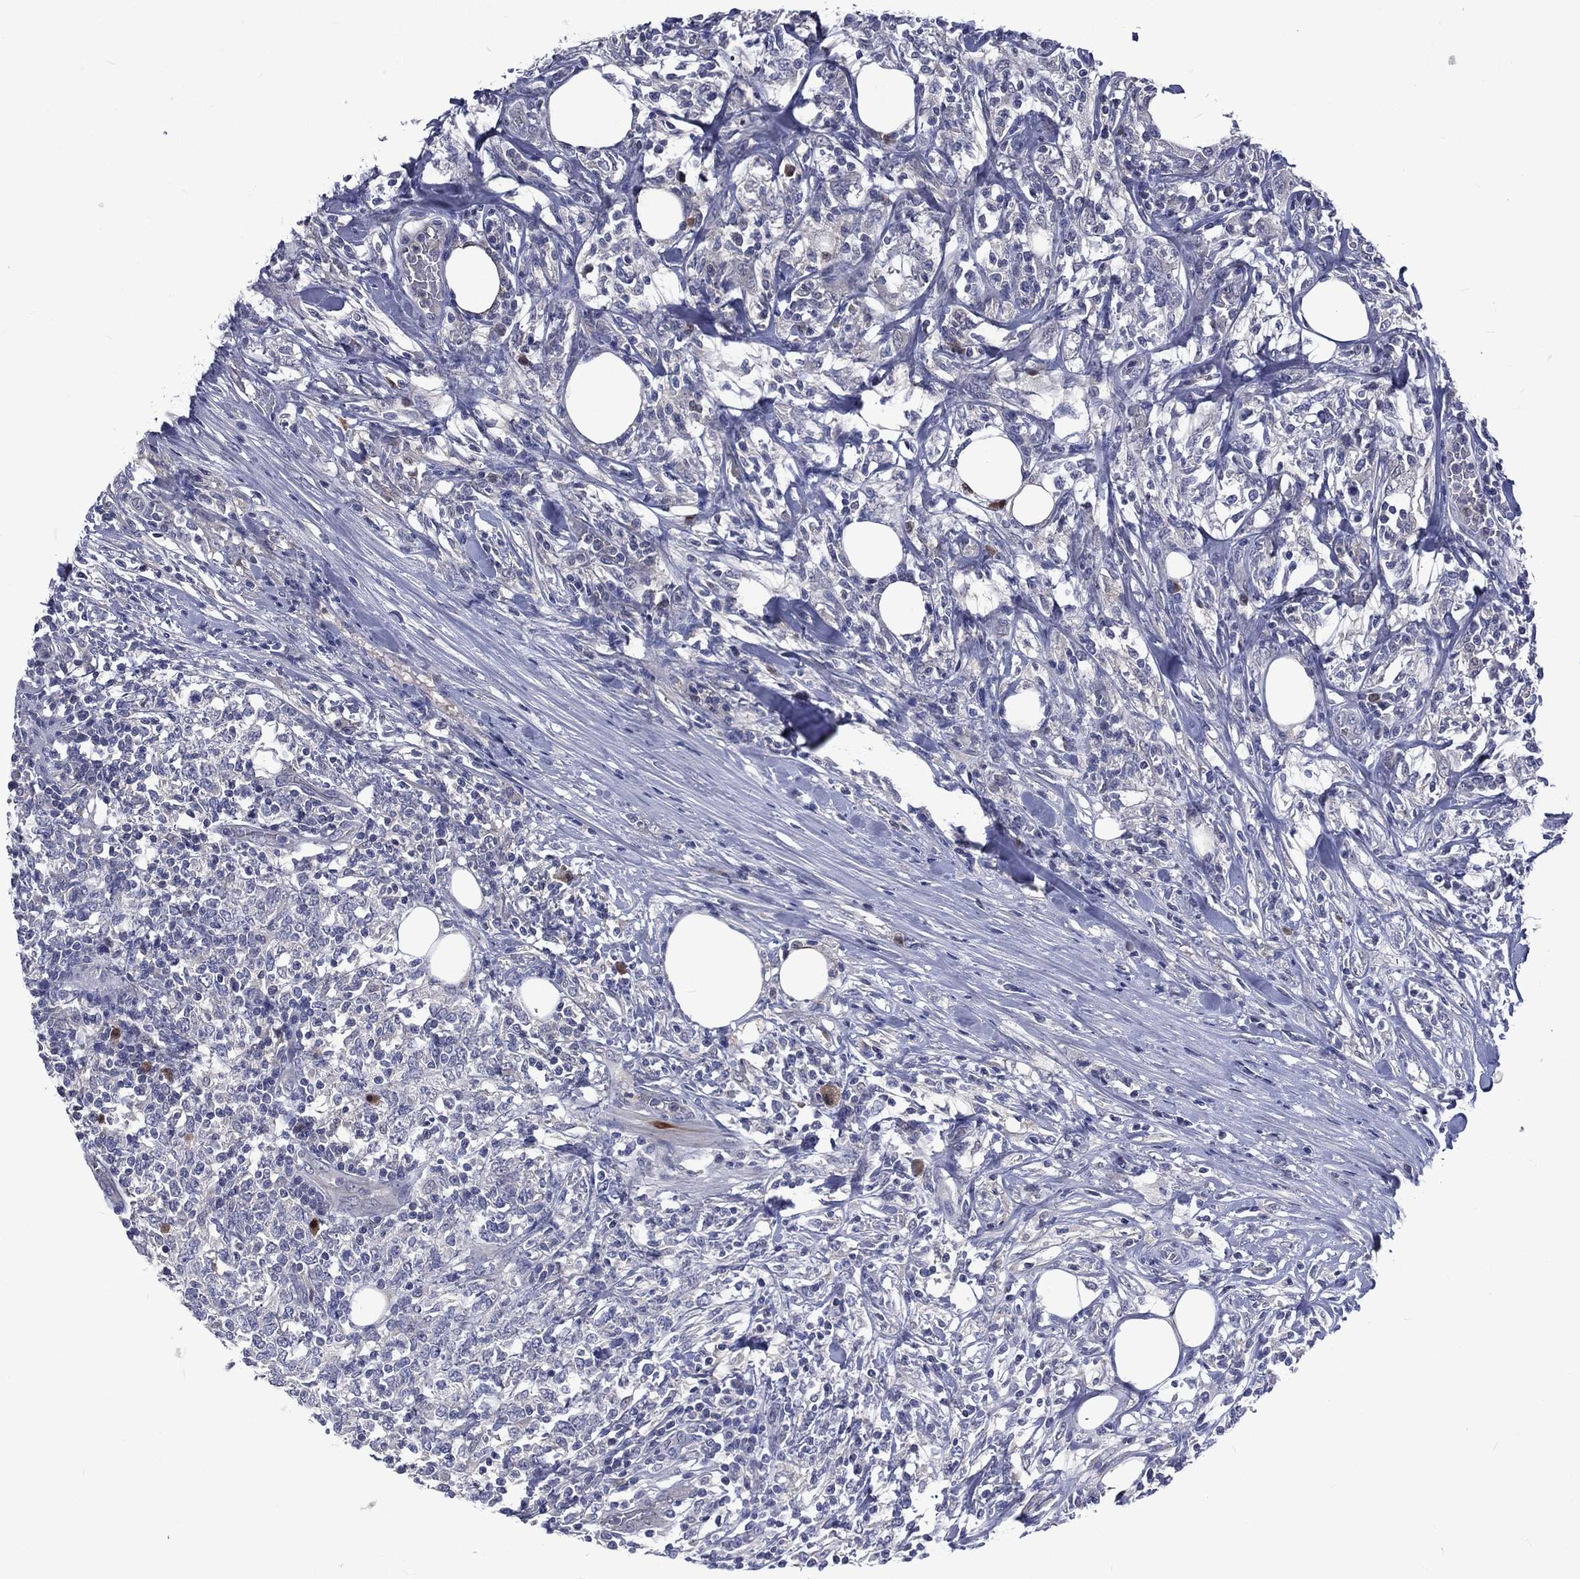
{"staining": {"intensity": "negative", "quantity": "none", "location": "none"}, "tissue": "lymphoma", "cell_type": "Tumor cells", "image_type": "cancer", "snomed": [{"axis": "morphology", "description": "Malignant lymphoma, non-Hodgkin's type, High grade"}, {"axis": "topography", "description": "Lymph node"}], "caption": "High power microscopy histopathology image of an IHC micrograph of lymphoma, revealing no significant staining in tumor cells.", "gene": "CA12", "patient": {"sex": "female", "age": 84}}